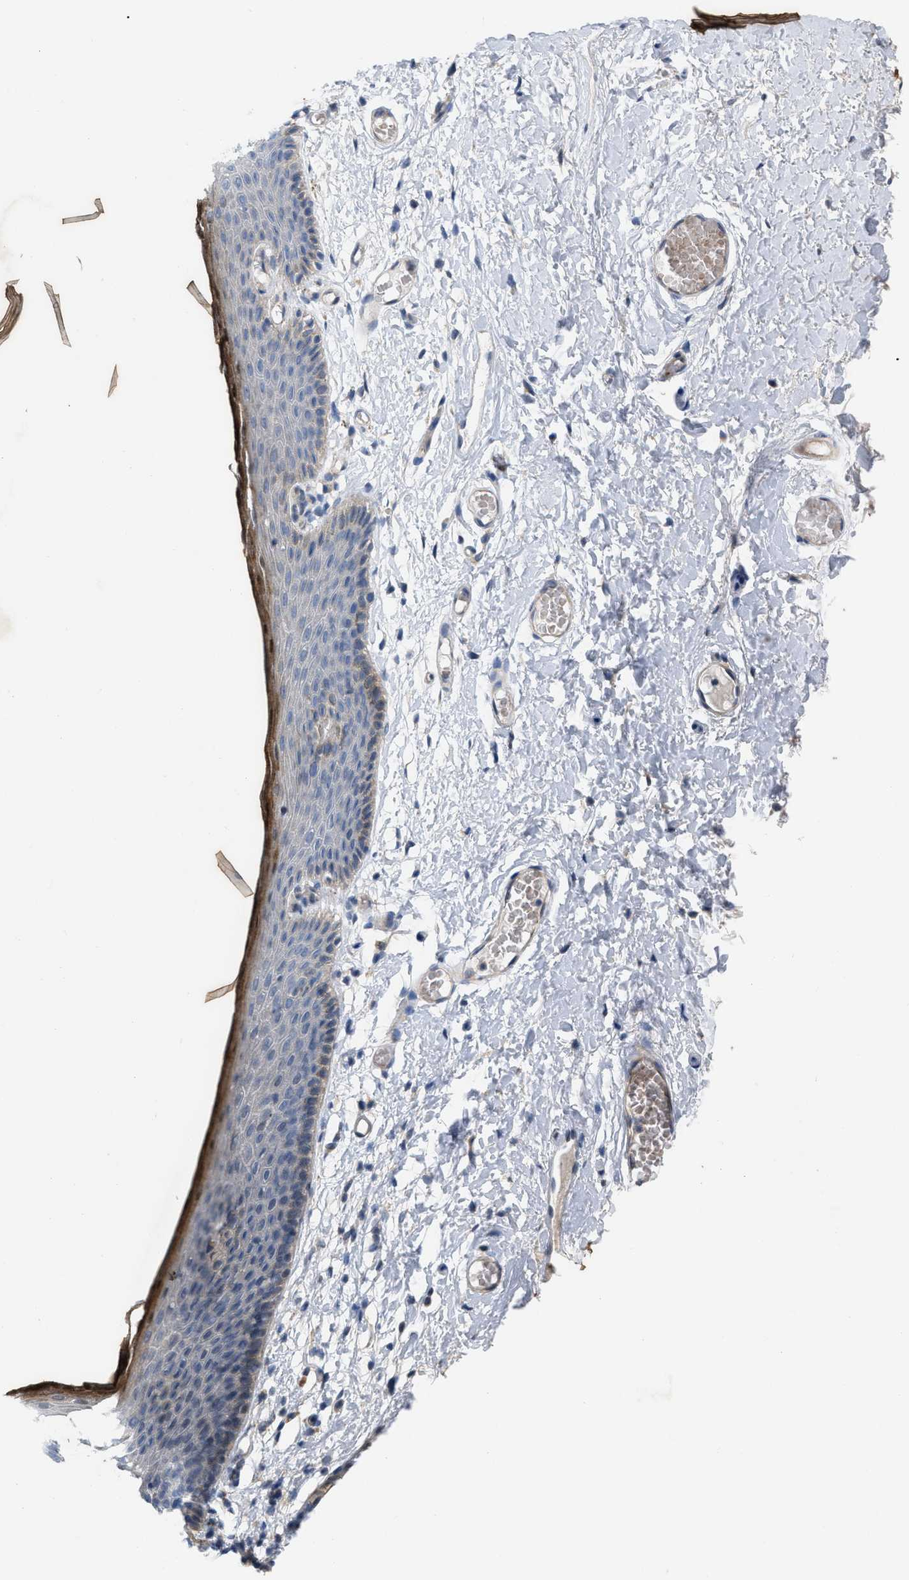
{"staining": {"intensity": "moderate", "quantity": "25%-75%", "location": "cytoplasmic/membranous"}, "tissue": "skin", "cell_type": "Epidermal cells", "image_type": "normal", "snomed": [{"axis": "morphology", "description": "Normal tissue, NOS"}, {"axis": "topography", "description": "Vulva"}], "caption": "A histopathology image of human skin stained for a protein exhibits moderate cytoplasmic/membranous brown staining in epidermal cells.", "gene": "NDEL1", "patient": {"sex": "female", "age": 54}}